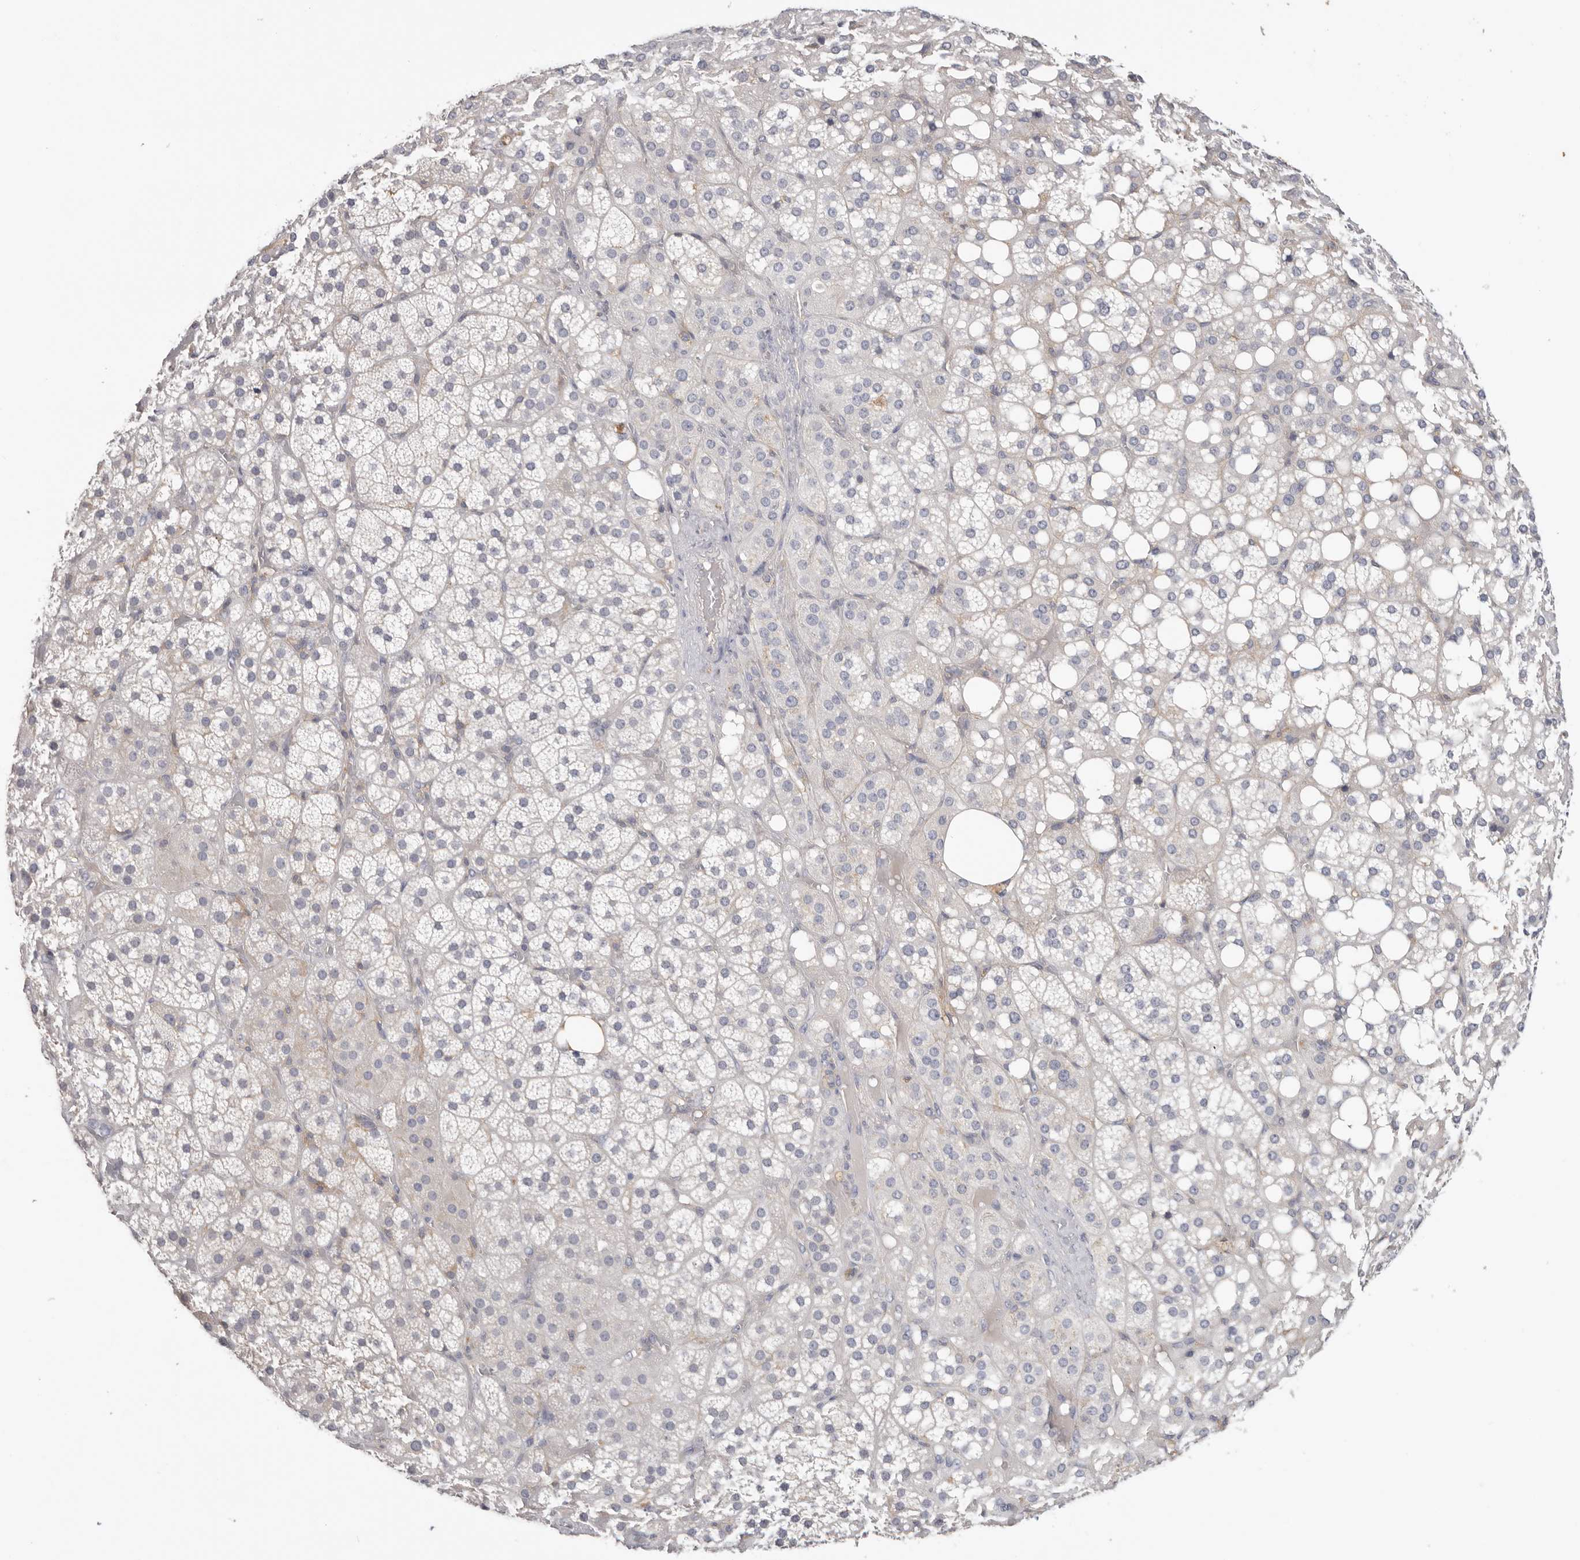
{"staining": {"intensity": "negative", "quantity": "none", "location": "none"}, "tissue": "adrenal gland", "cell_type": "Glandular cells", "image_type": "normal", "snomed": [{"axis": "morphology", "description": "Normal tissue, NOS"}, {"axis": "topography", "description": "Adrenal gland"}], "caption": "Glandular cells are negative for protein expression in benign human adrenal gland. (Brightfield microscopy of DAB immunohistochemistry (IHC) at high magnification).", "gene": "WDTC1", "patient": {"sex": "female", "age": 59}}